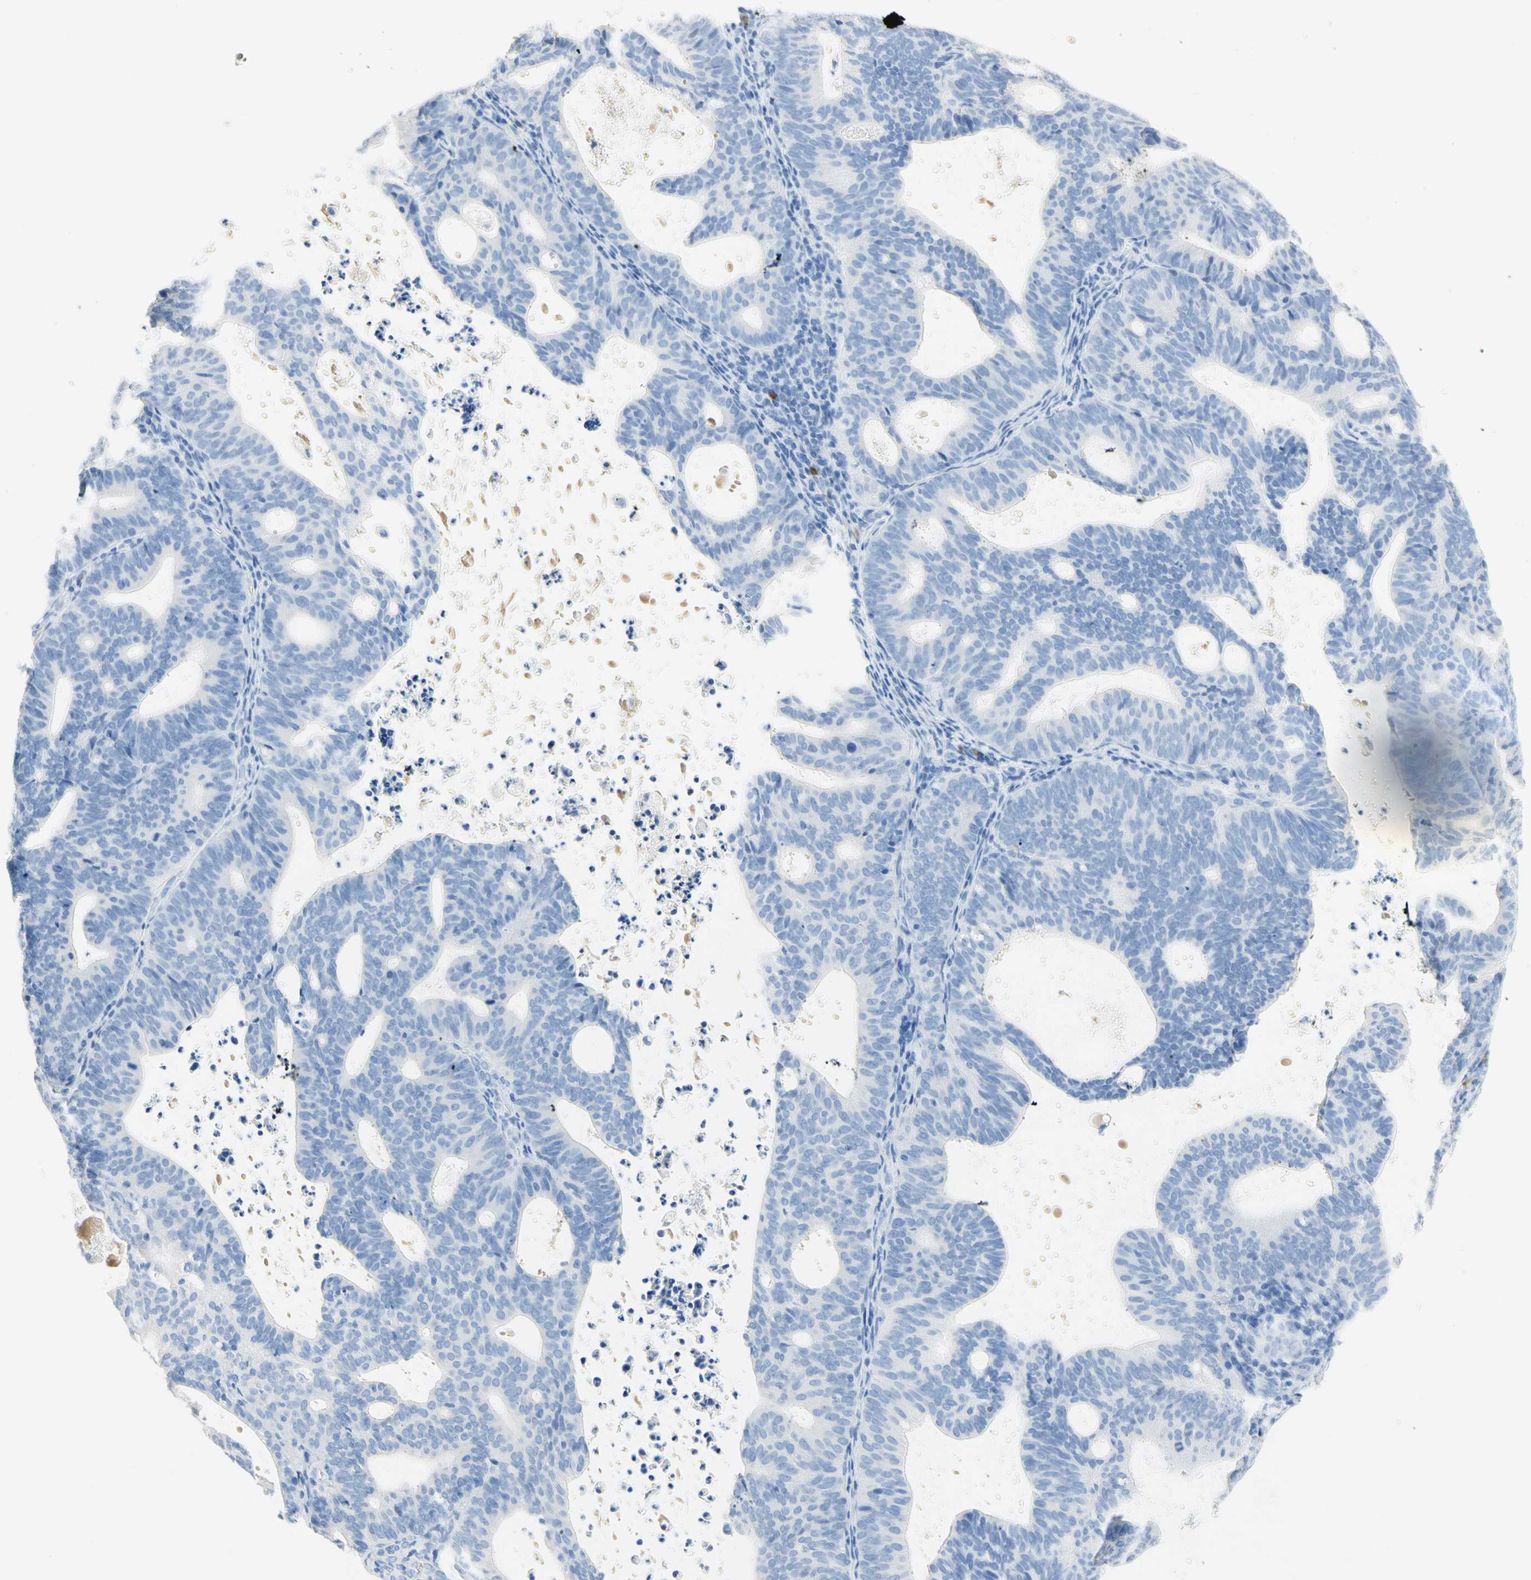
{"staining": {"intensity": "negative", "quantity": "none", "location": "none"}, "tissue": "endometrial cancer", "cell_type": "Tumor cells", "image_type": "cancer", "snomed": [{"axis": "morphology", "description": "Adenocarcinoma, NOS"}, {"axis": "topography", "description": "Uterus"}], "caption": "The image exhibits no significant expression in tumor cells of endometrial adenocarcinoma.", "gene": "IL6ST", "patient": {"sex": "female", "age": 83}}